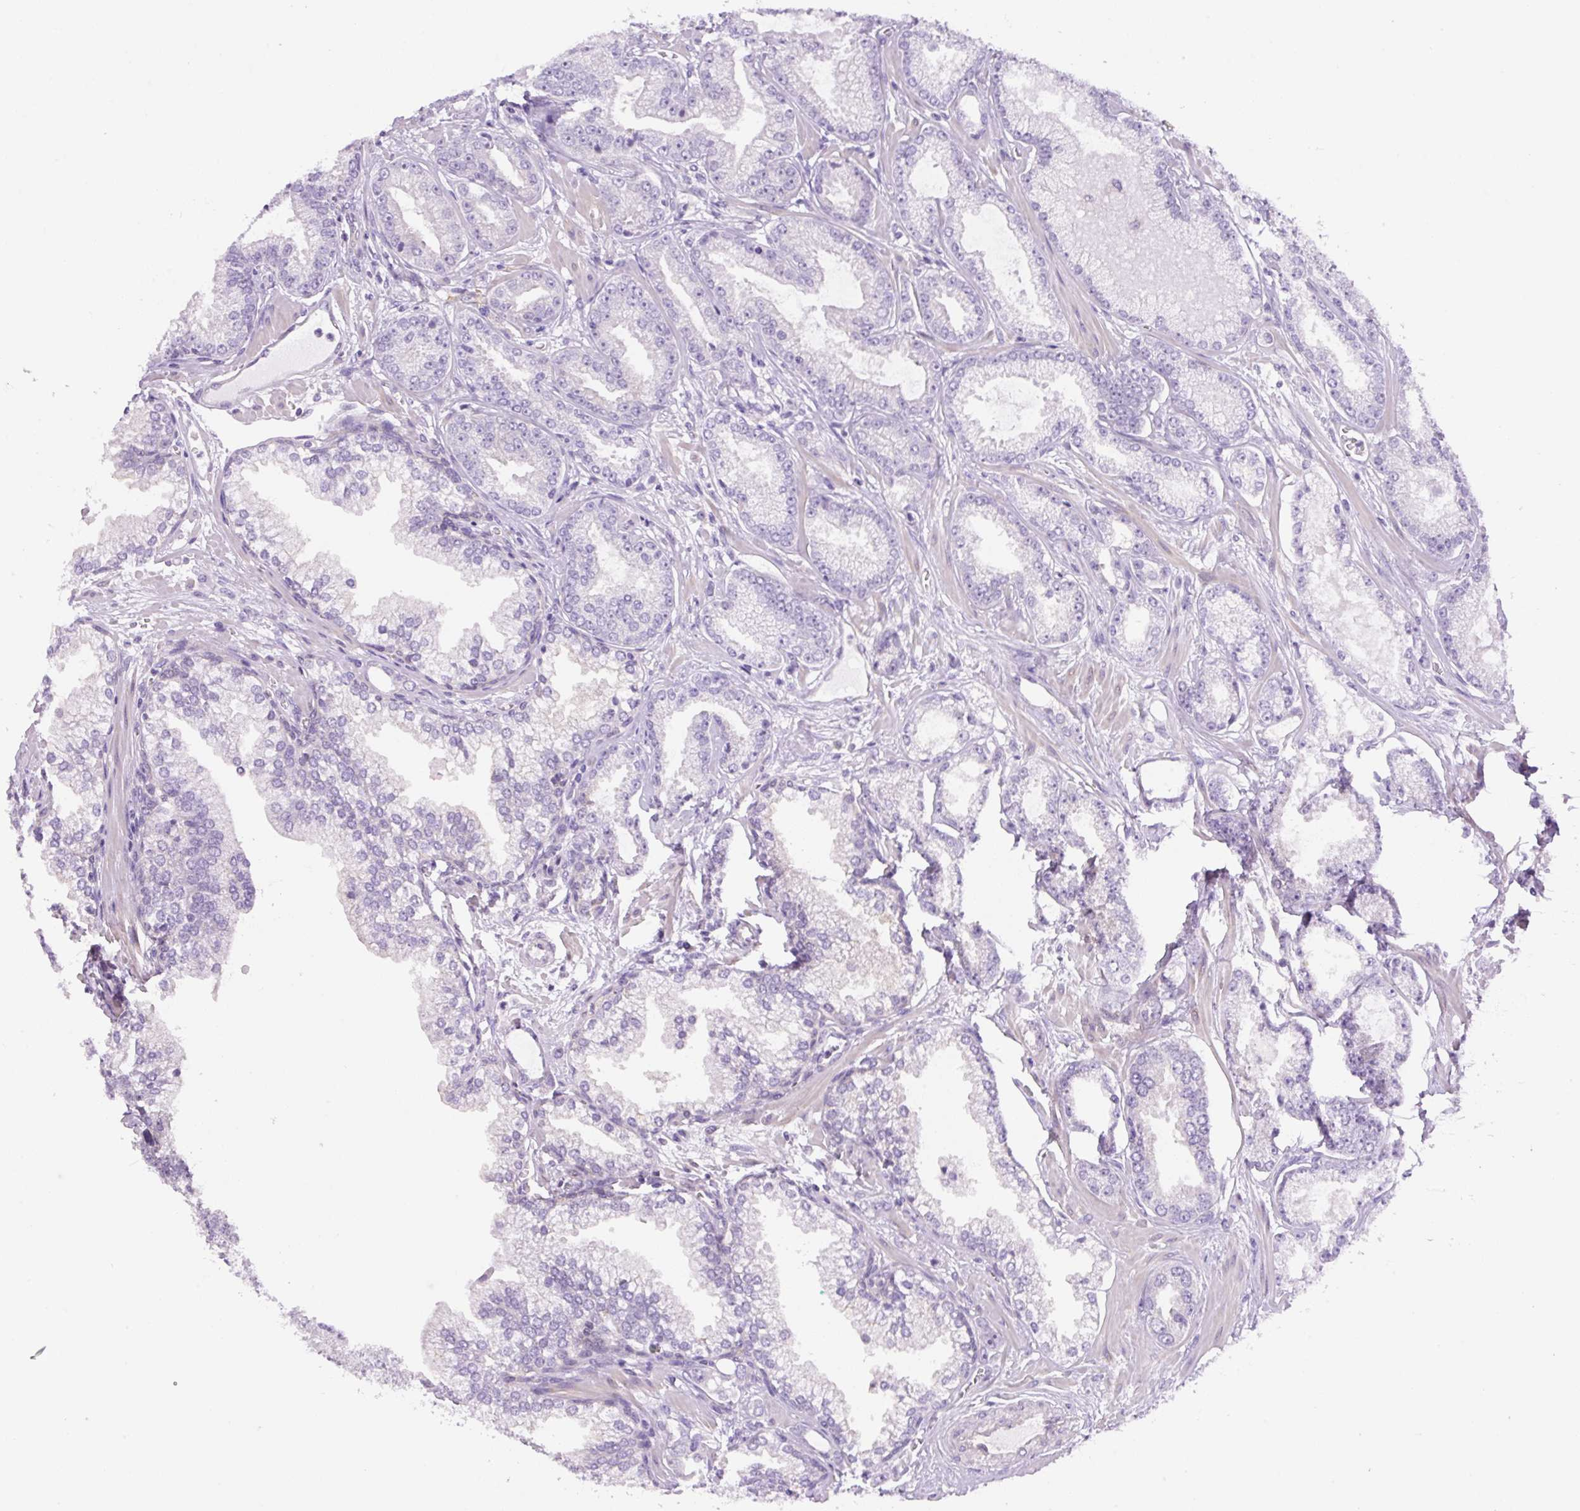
{"staining": {"intensity": "negative", "quantity": "none", "location": "none"}, "tissue": "prostate cancer", "cell_type": "Tumor cells", "image_type": "cancer", "snomed": [{"axis": "morphology", "description": "Adenocarcinoma, Medium grade"}, {"axis": "topography", "description": "Prostate"}], "caption": "Immunohistochemistry (IHC) photomicrograph of neoplastic tissue: prostate cancer (medium-grade adenocarcinoma) stained with DAB (3,3'-diaminobenzidine) shows no significant protein positivity in tumor cells.", "gene": "CAMK2B", "patient": {"sex": "male", "age": 57}}